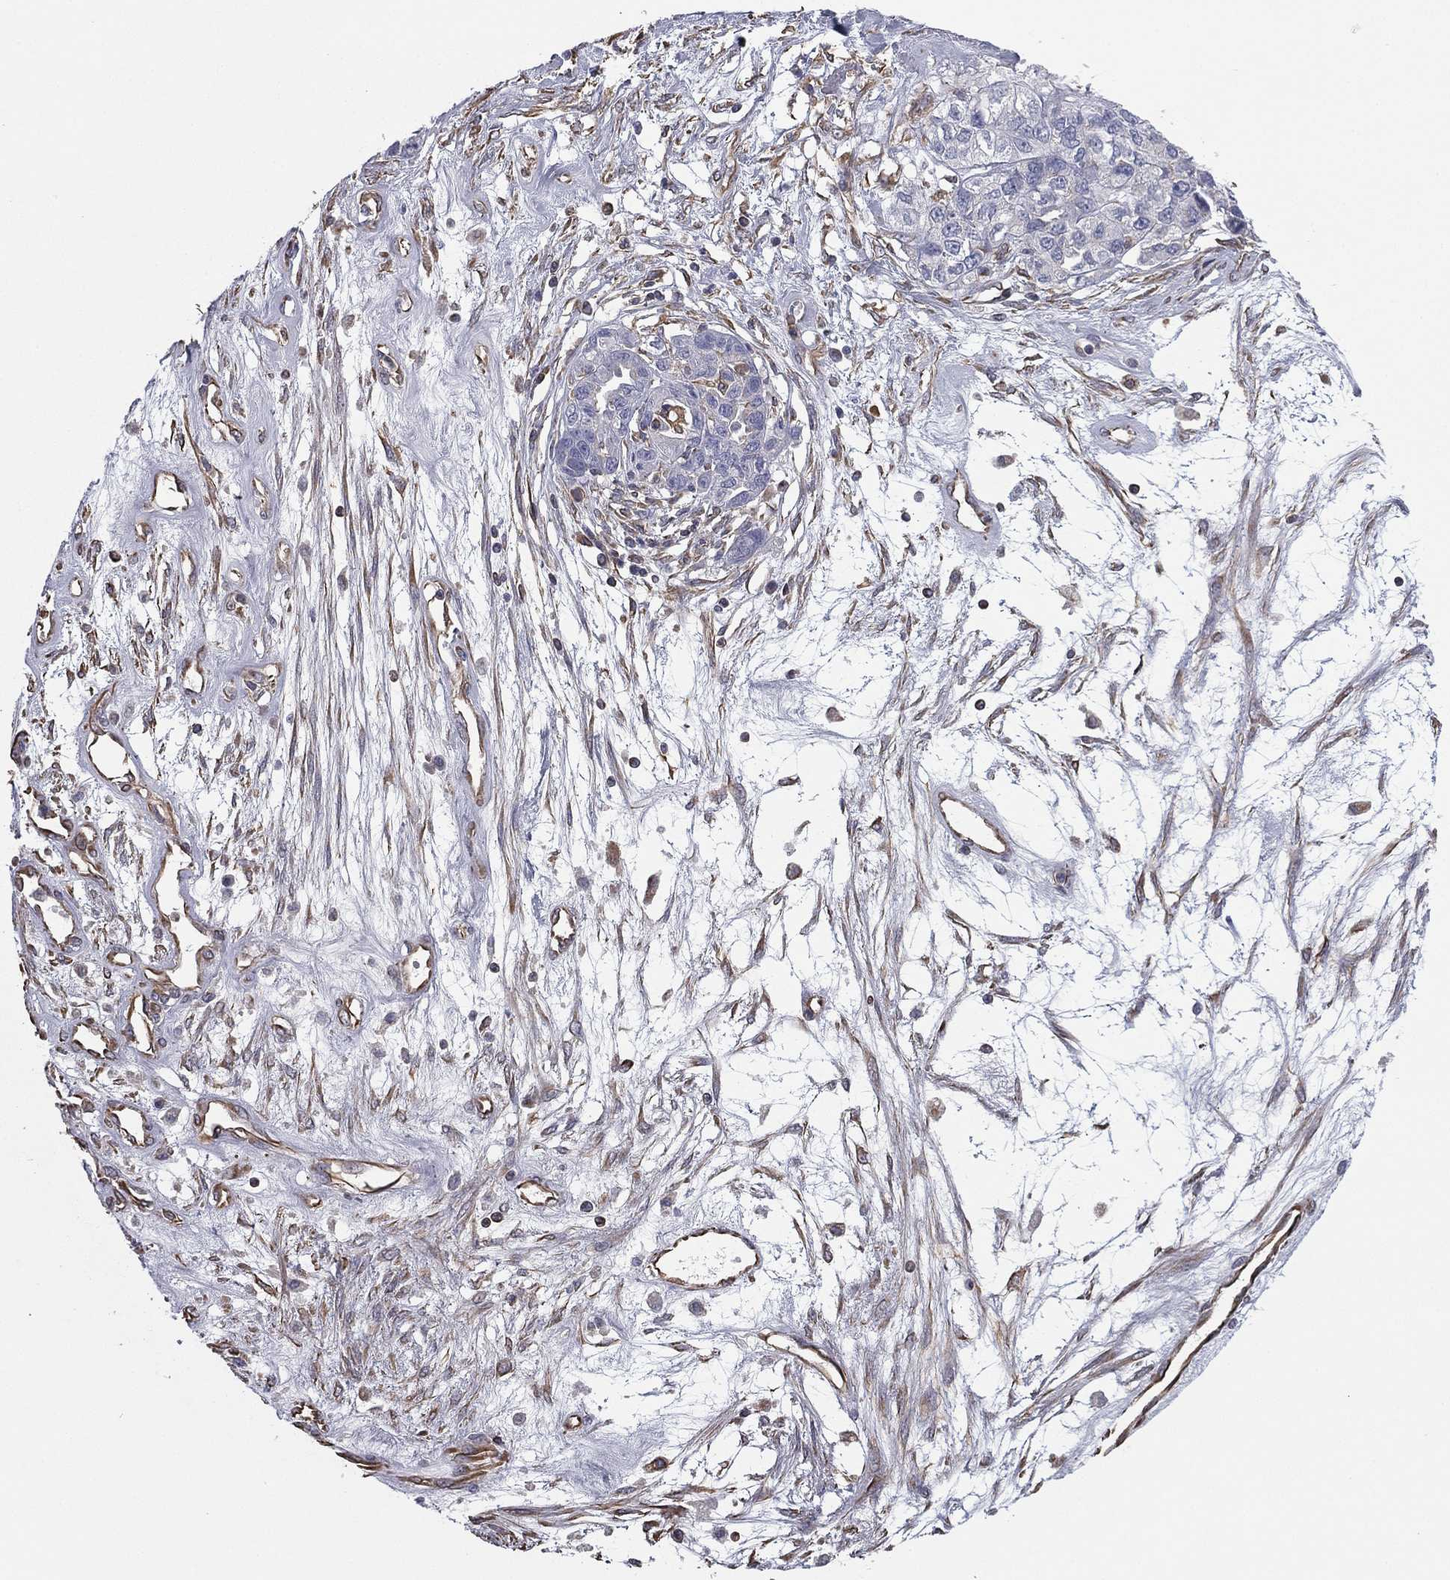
{"staining": {"intensity": "negative", "quantity": "none", "location": "none"}, "tissue": "ovarian cancer", "cell_type": "Tumor cells", "image_type": "cancer", "snomed": [{"axis": "morphology", "description": "Cystadenocarcinoma, serous, NOS"}, {"axis": "topography", "description": "Ovary"}], "caption": "IHC histopathology image of human ovarian cancer stained for a protein (brown), which shows no expression in tumor cells. (Brightfield microscopy of DAB immunohistochemistry at high magnification).", "gene": "SCUBE1", "patient": {"sex": "female", "age": 87}}